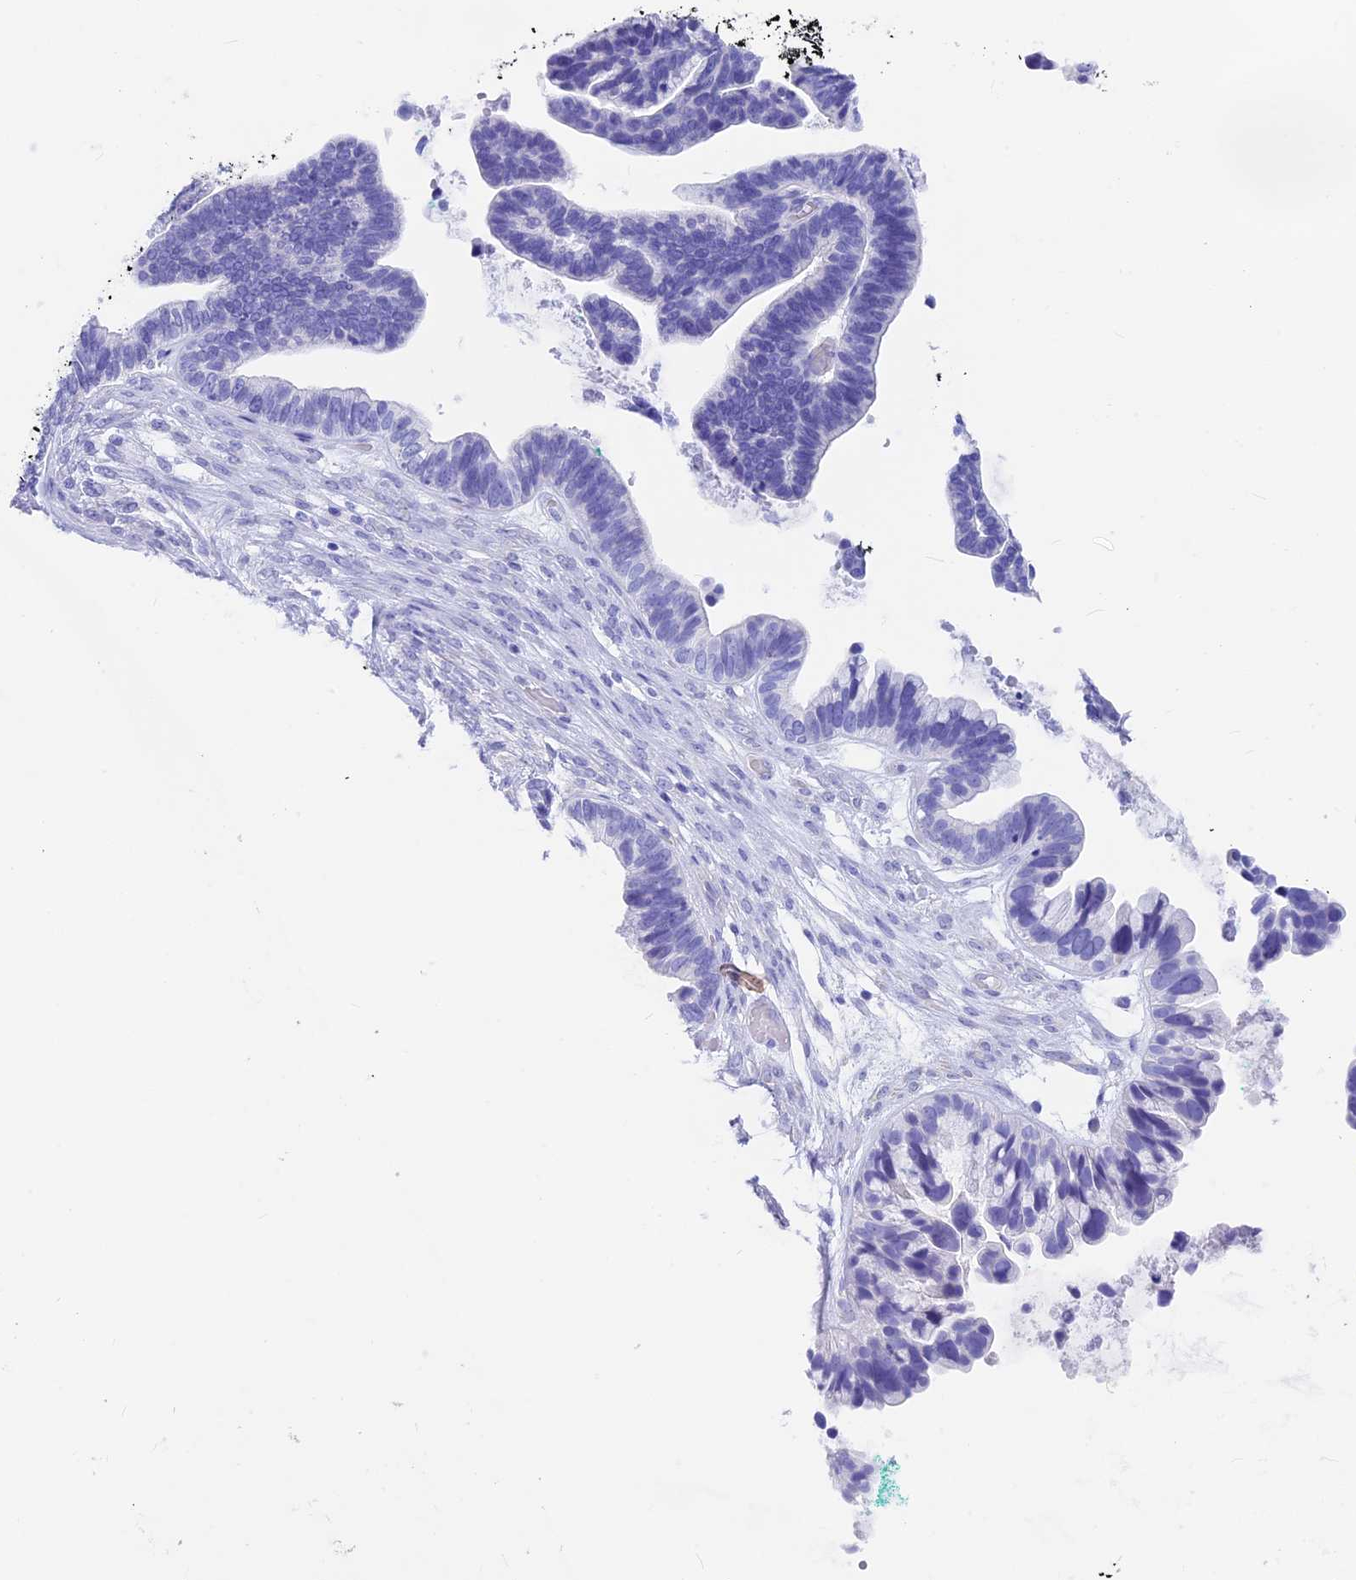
{"staining": {"intensity": "negative", "quantity": "none", "location": "none"}, "tissue": "ovarian cancer", "cell_type": "Tumor cells", "image_type": "cancer", "snomed": [{"axis": "morphology", "description": "Cystadenocarcinoma, serous, NOS"}, {"axis": "topography", "description": "Ovary"}], "caption": "Serous cystadenocarcinoma (ovarian) stained for a protein using immunohistochemistry (IHC) reveals no expression tumor cells.", "gene": "GNGT2", "patient": {"sex": "female", "age": 56}}